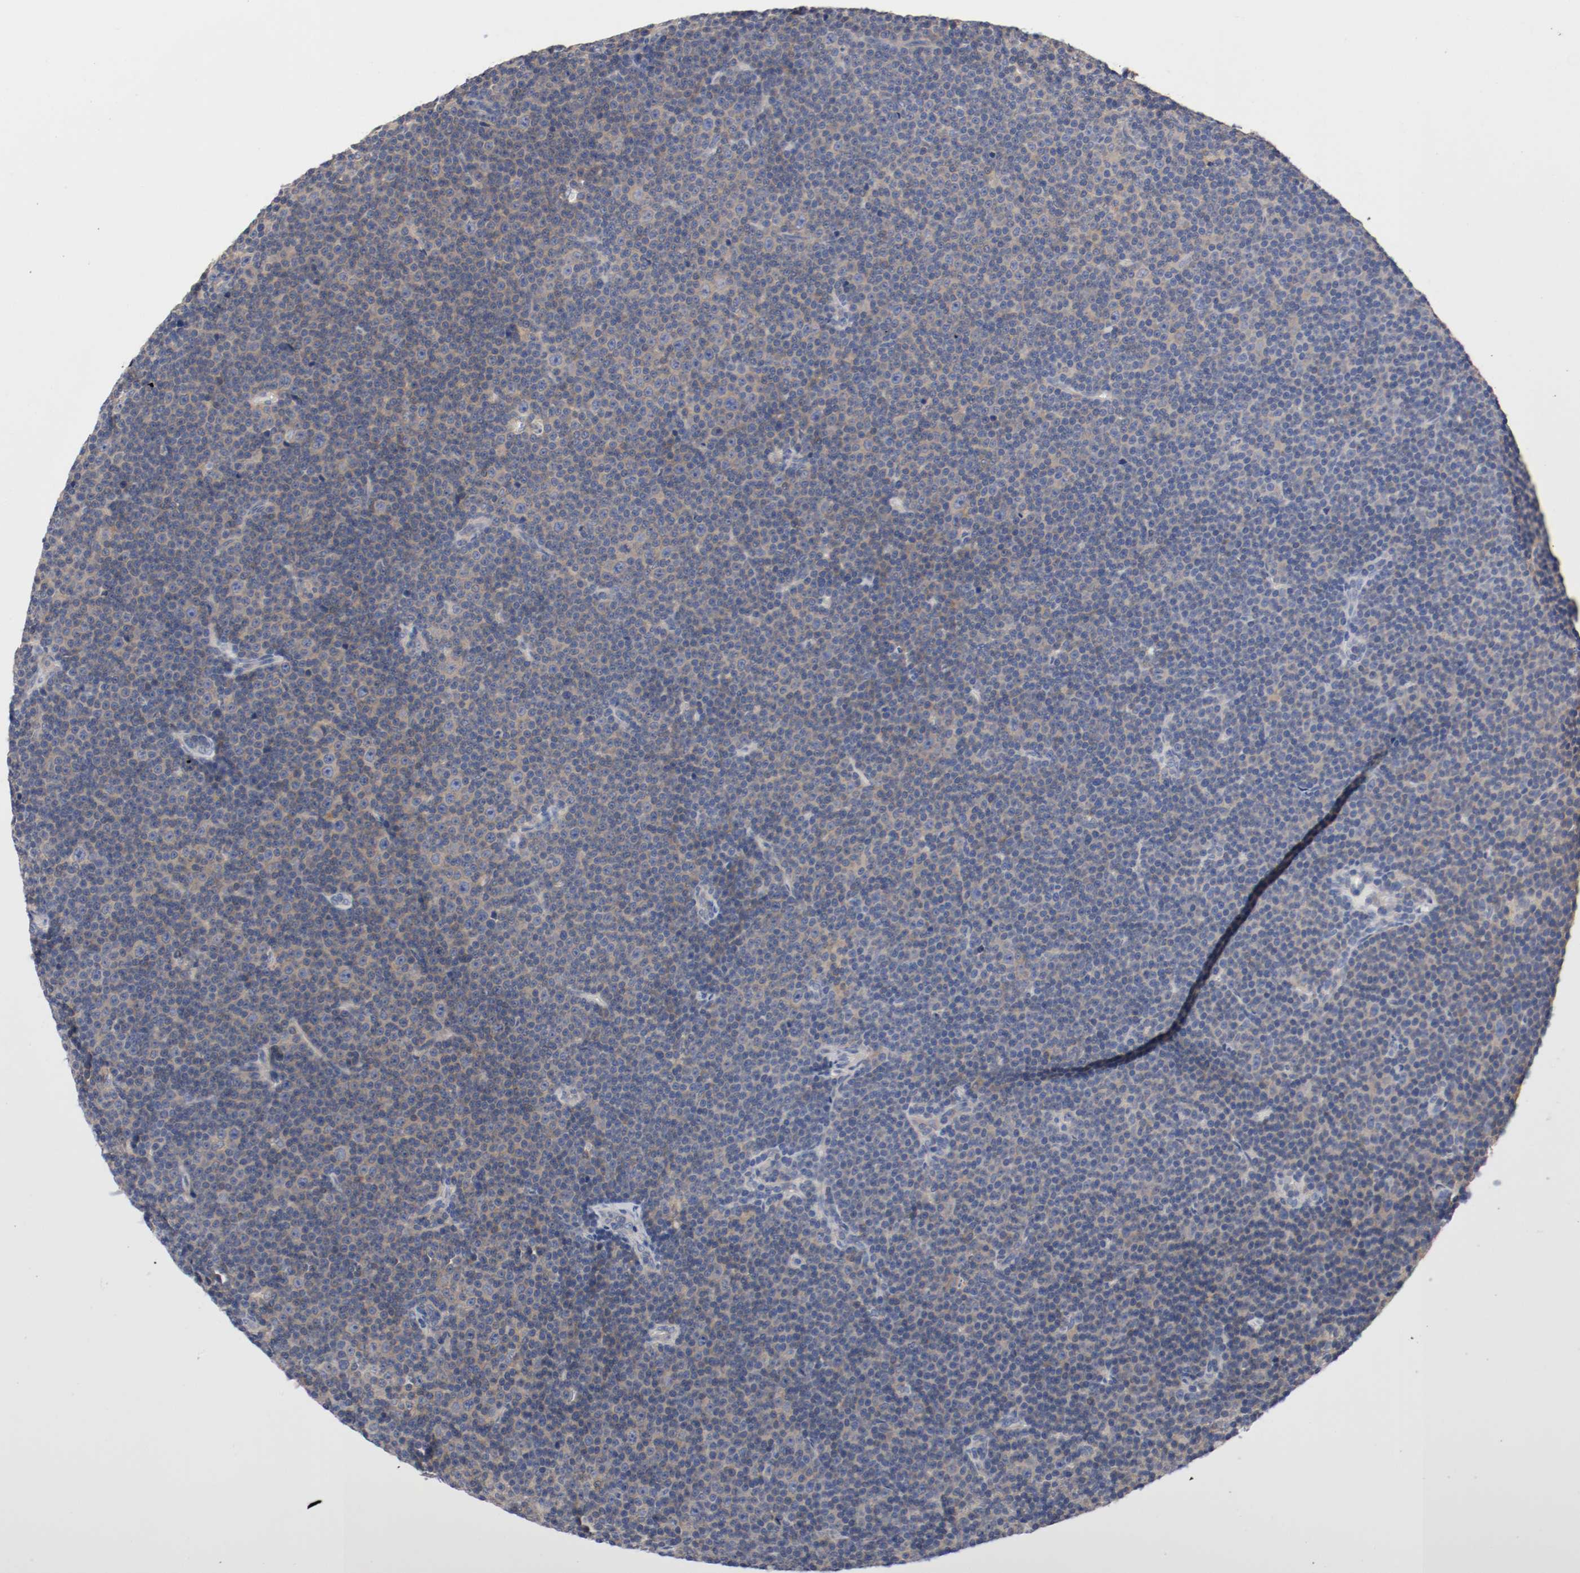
{"staining": {"intensity": "weak", "quantity": ">75%", "location": "cytoplasmic/membranous"}, "tissue": "lymphoma", "cell_type": "Tumor cells", "image_type": "cancer", "snomed": [{"axis": "morphology", "description": "Malignant lymphoma, non-Hodgkin's type, Low grade"}, {"axis": "topography", "description": "Lymph node"}], "caption": "A brown stain labels weak cytoplasmic/membranous expression of a protein in human low-grade malignant lymphoma, non-Hodgkin's type tumor cells.", "gene": "HGS", "patient": {"sex": "female", "age": 67}}